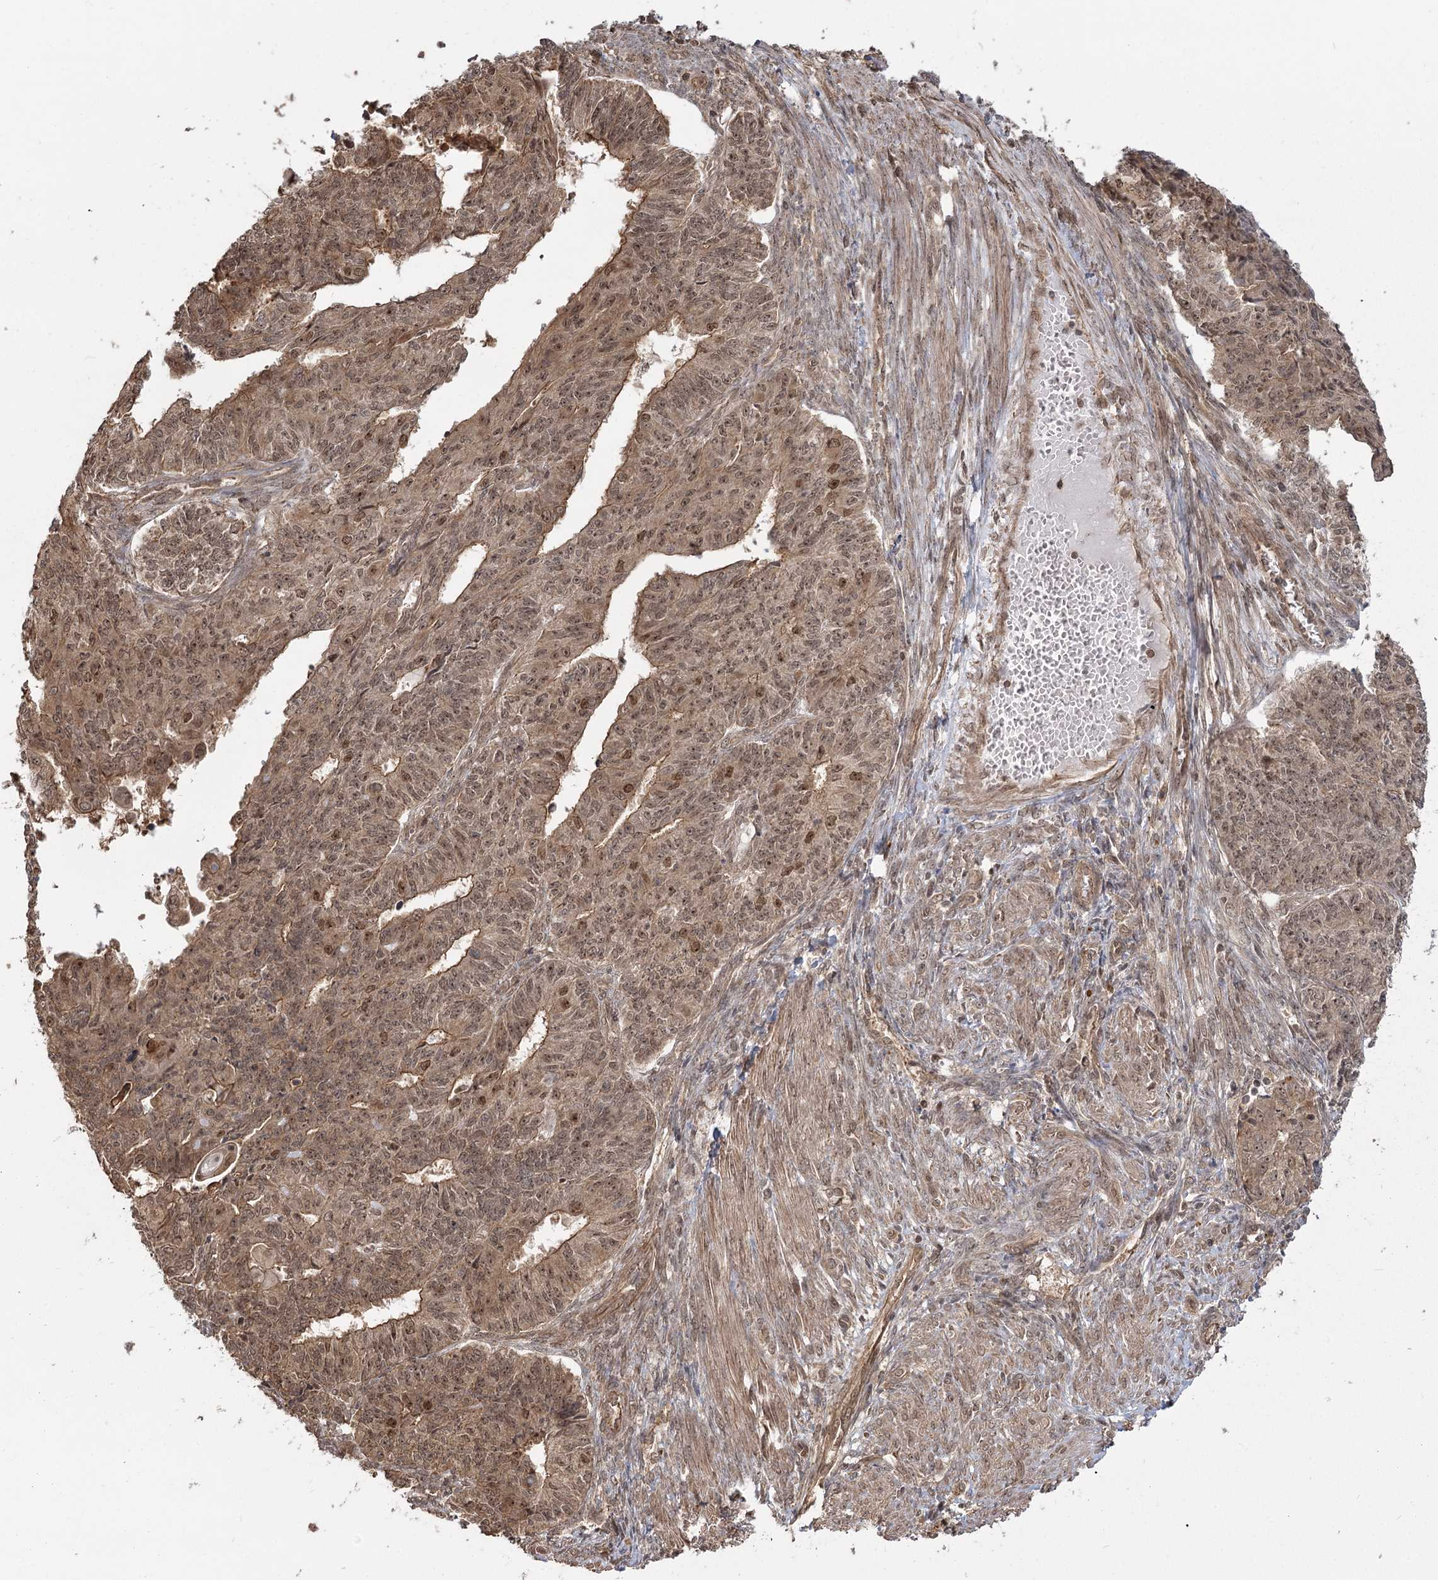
{"staining": {"intensity": "moderate", "quantity": ">75%", "location": "cytoplasmic/membranous,nuclear"}, "tissue": "endometrial cancer", "cell_type": "Tumor cells", "image_type": "cancer", "snomed": [{"axis": "morphology", "description": "Adenocarcinoma, NOS"}, {"axis": "topography", "description": "Endometrium"}], "caption": "Moderate cytoplasmic/membranous and nuclear protein staining is seen in approximately >75% of tumor cells in endometrial adenocarcinoma.", "gene": "R3HDM2", "patient": {"sex": "female", "age": 32}}